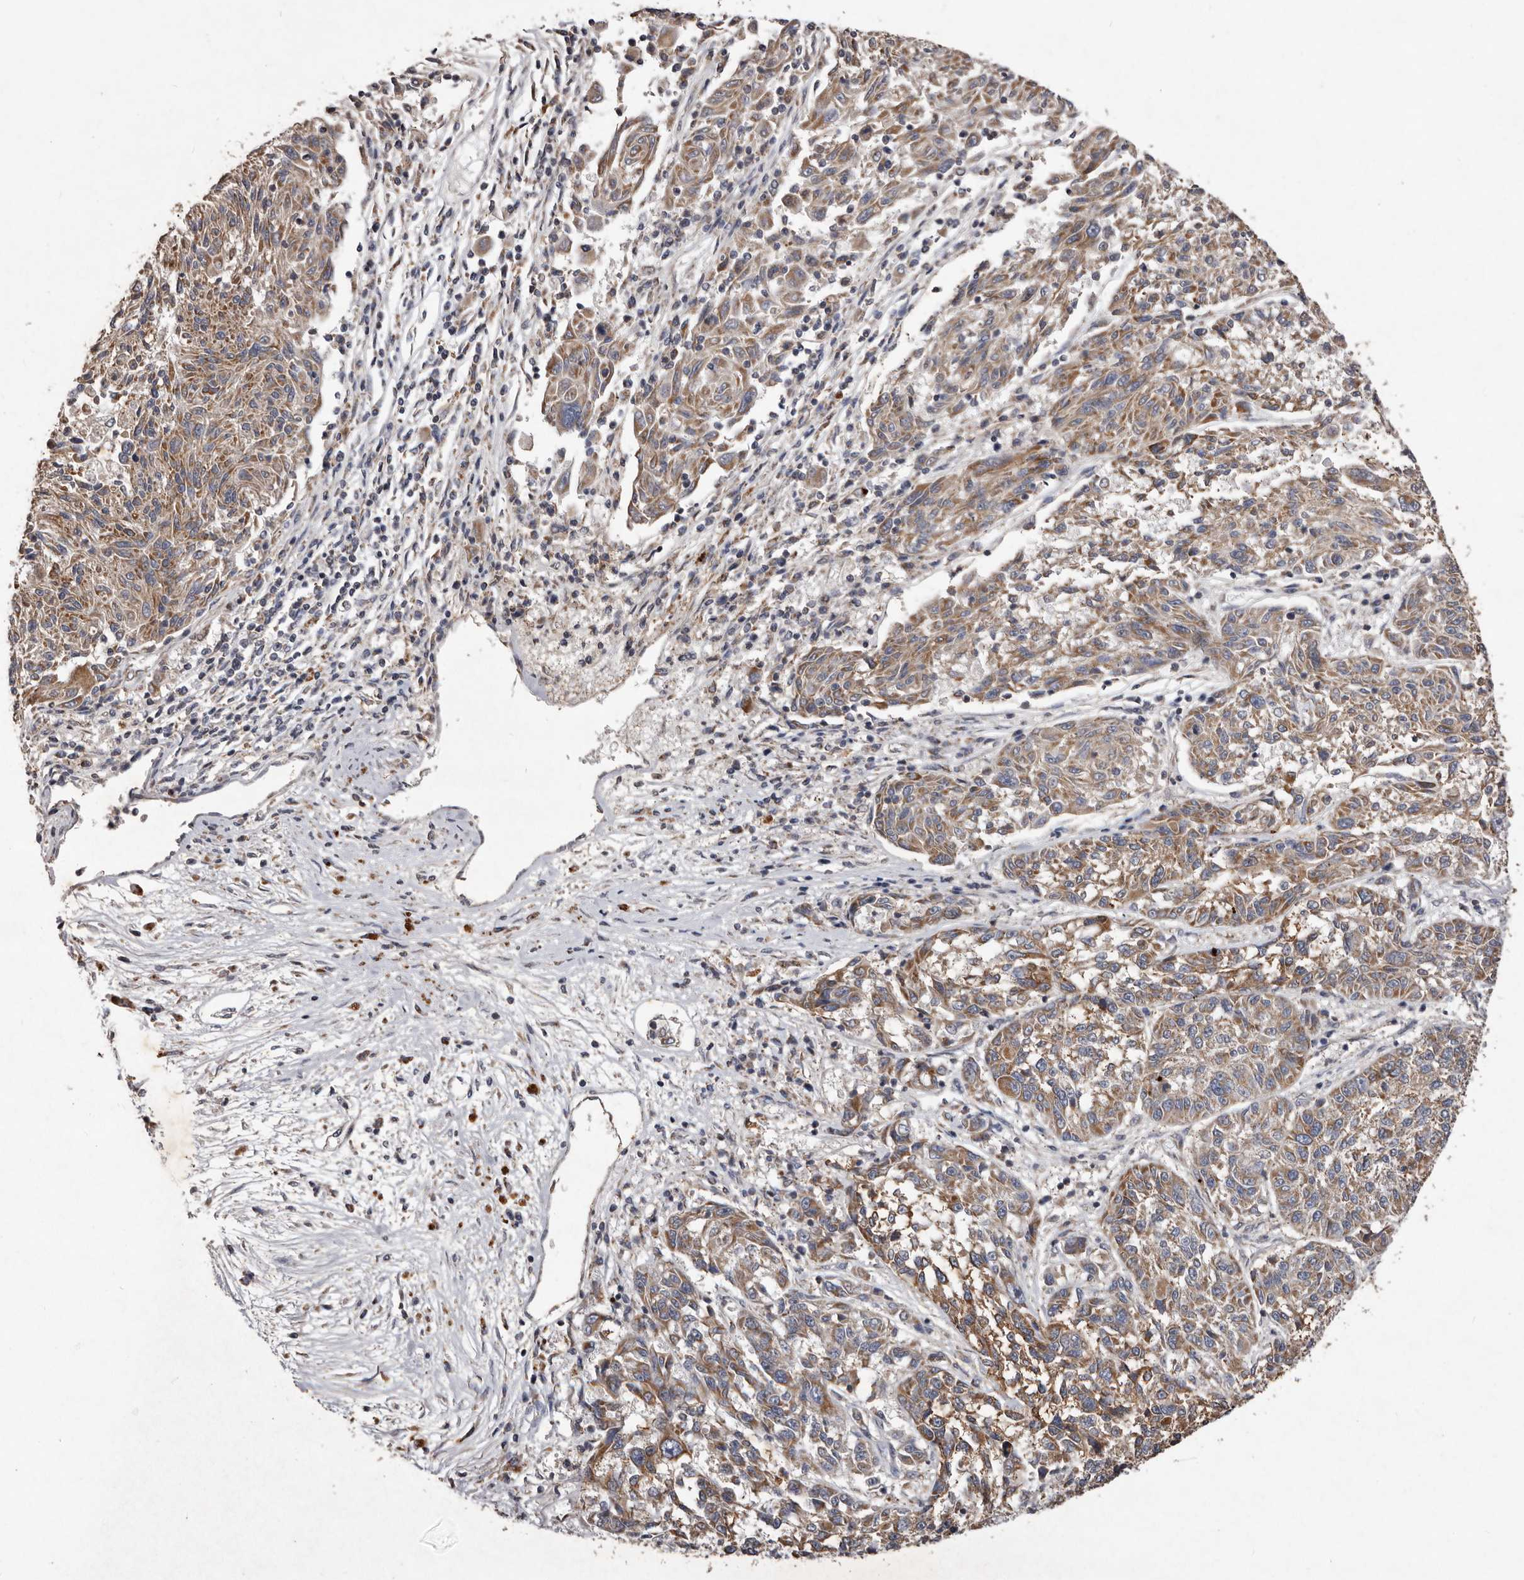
{"staining": {"intensity": "weak", "quantity": ">75%", "location": "cytoplasmic/membranous"}, "tissue": "melanoma", "cell_type": "Tumor cells", "image_type": "cancer", "snomed": [{"axis": "morphology", "description": "Malignant melanoma, NOS"}, {"axis": "topography", "description": "Skin"}], "caption": "A brown stain labels weak cytoplasmic/membranous expression of a protein in malignant melanoma tumor cells.", "gene": "CXCL14", "patient": {"sex": "male", "age": 53}}